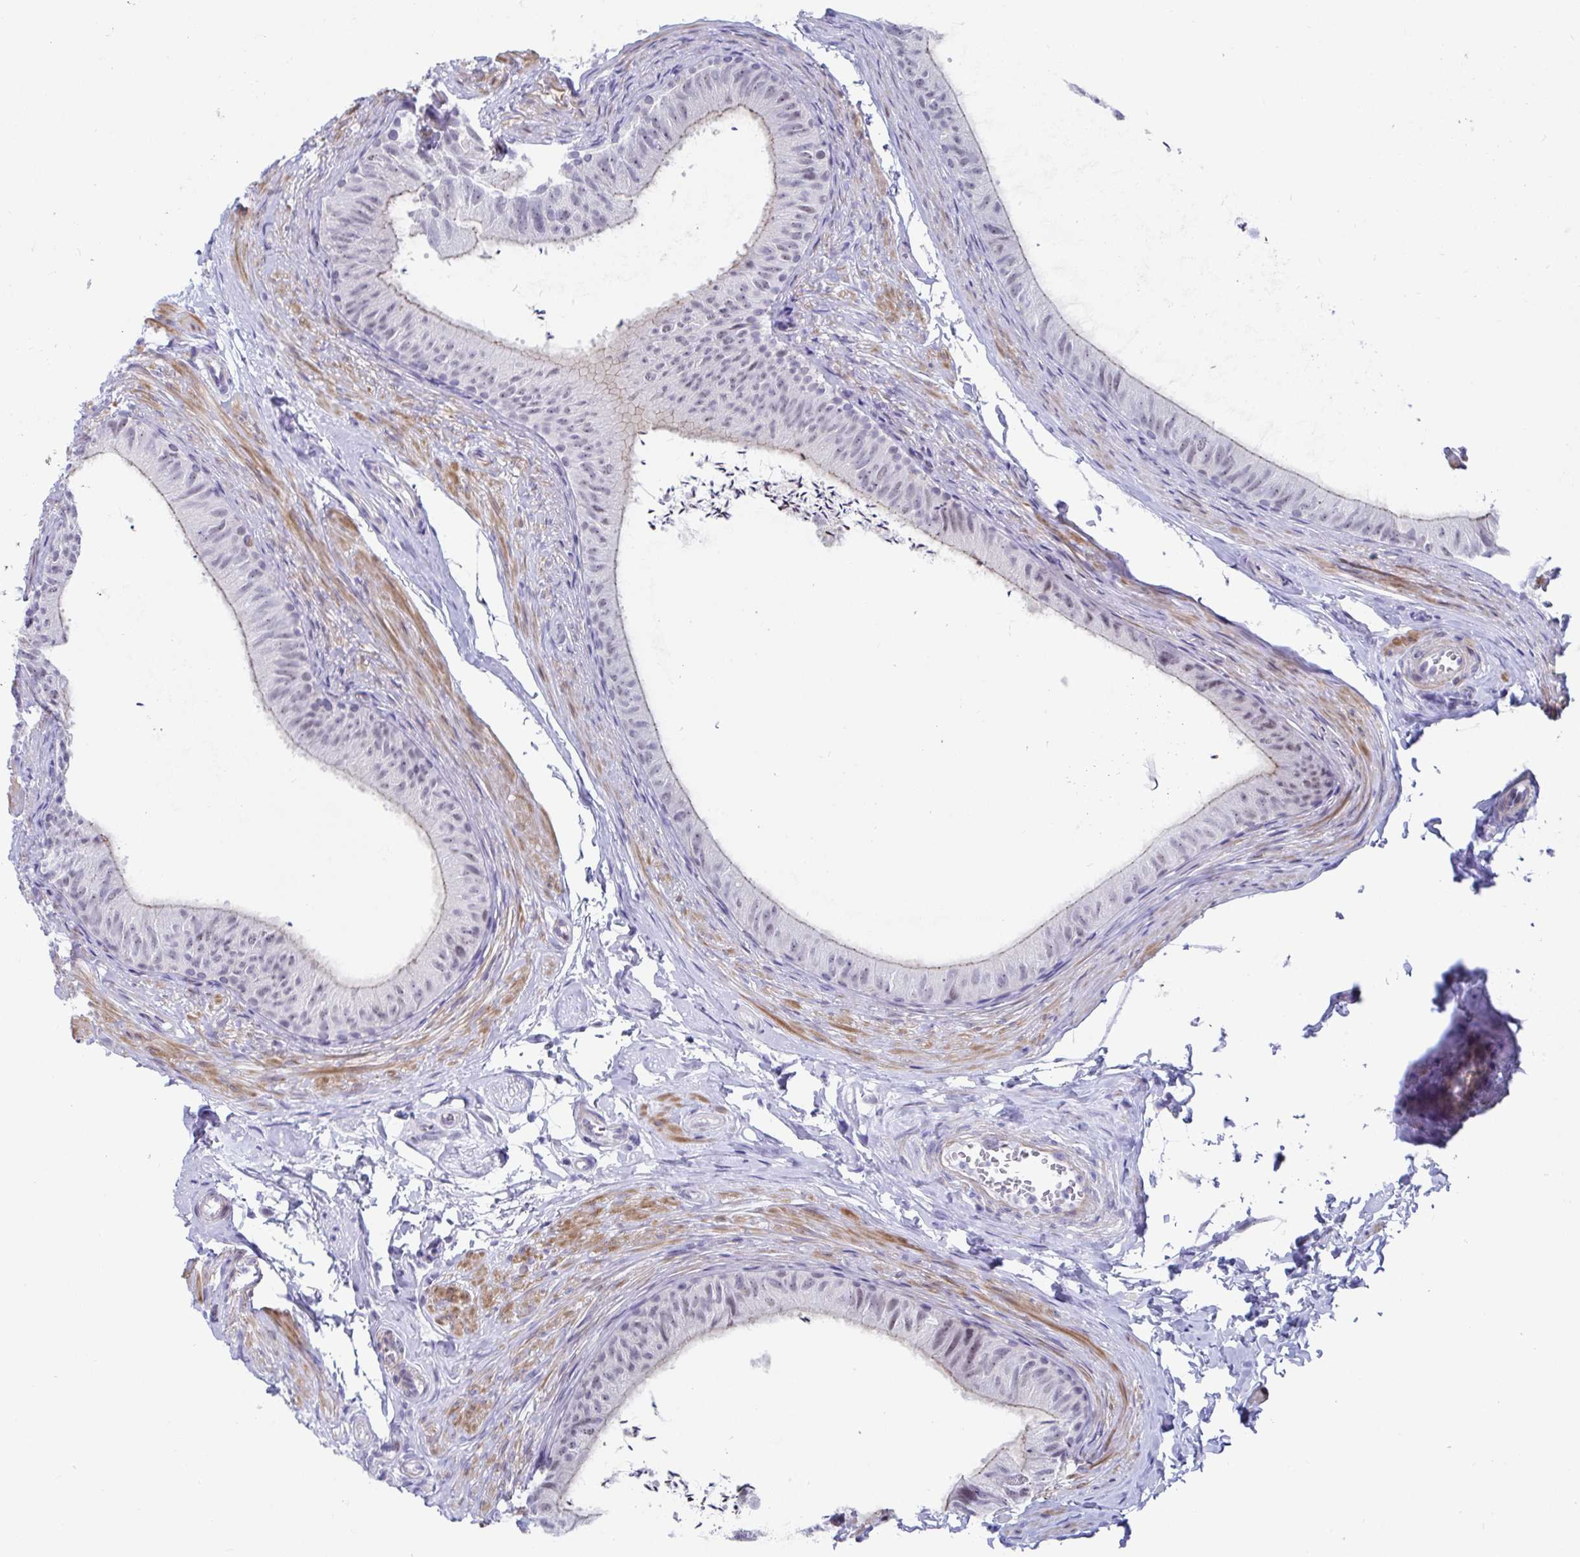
{"staining": {"intensity": "weak", "quantity": "<25%", "location": "cytoplasmic/membranous"}, "tissue": "epididymis", "cell_type": "Glandular cells", "image_type": "normal", "snomed": [{"axis": "morphology", "description": "Normal tissue, NOS"}, {"axis": "topography", "description": "Epididymis, spermatic cord, NOS"}, {"axis": "topography", "description": "Epididymis"}, {"axis": "topography", "description": "Peripheral nerve tissue"}], "caption": "This is an immunohistochemistry image of benign epididymis. There is no staining in glandular cells.", "gene": "WDR72", "patient": {"sex": "male", "age": 29}}